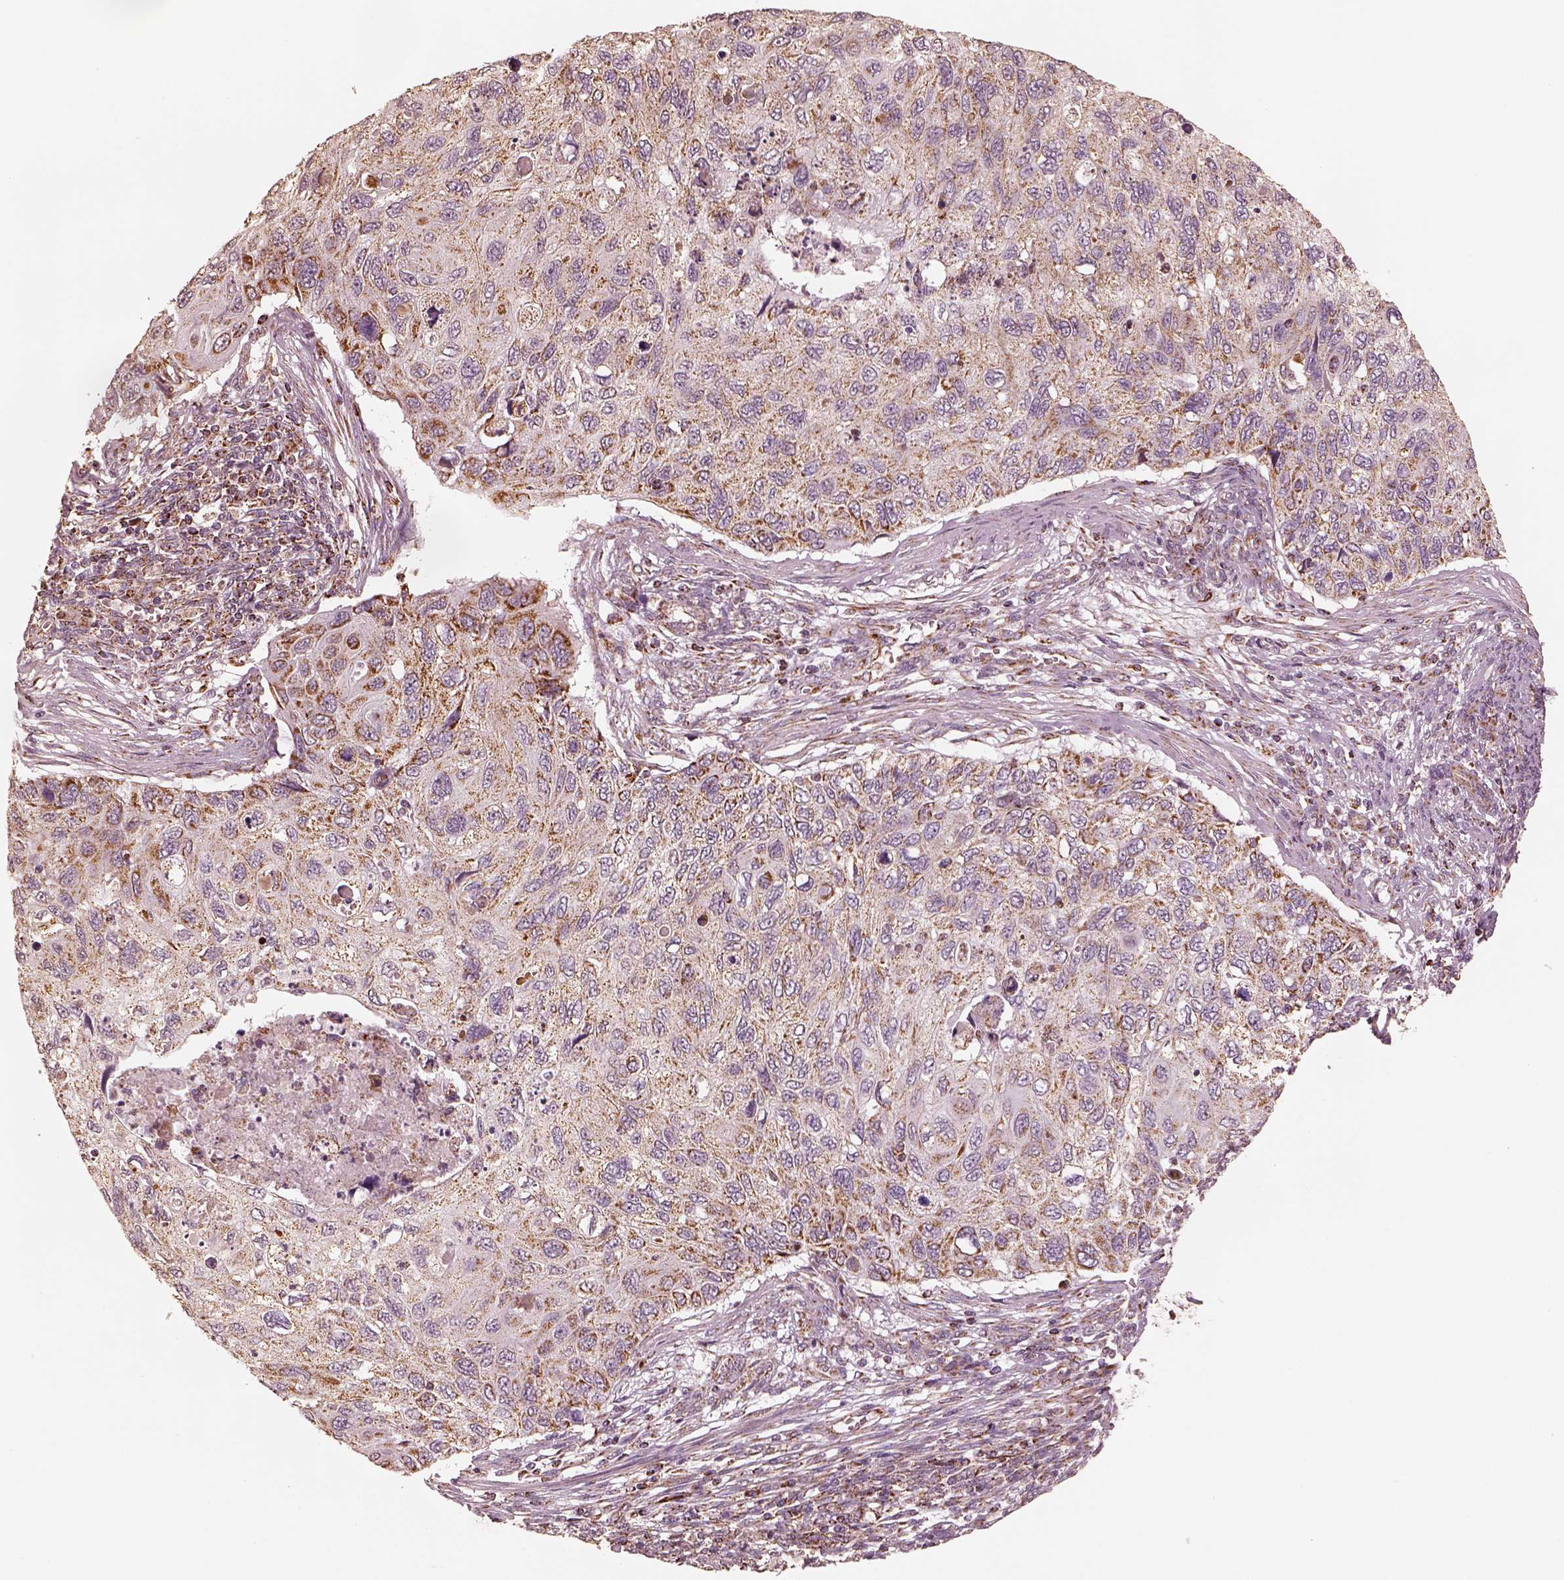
{"staining": {"intensity": "moderate", "quantity": ">75%", "location": "cytoplasmic/membranous"}, "tissue": "cervical cancer", "cell_type": "Tumor cells", "image_type": "cancer", "snomed": [{"axis": "morphology", "description": "Squamous cell carcinoma, NOS"}, {"axis": "topography", "description": "Cervix"}], "caption": "High-magnification brightfield microscopy of cervical cancer stained with DAB (3,3'-diaminobenzidine) (brown) and counterstained with hematoxylin (blue). tumor cells exhibit moderate cytoplasmic/membranous positivity is present in approximately>75% of cells. Immunohistochemistry stains the protein in brown and the nuclei are stained blue.", "gene": "ENTPD6", "patient": {"sex": "female", "age": 70}}